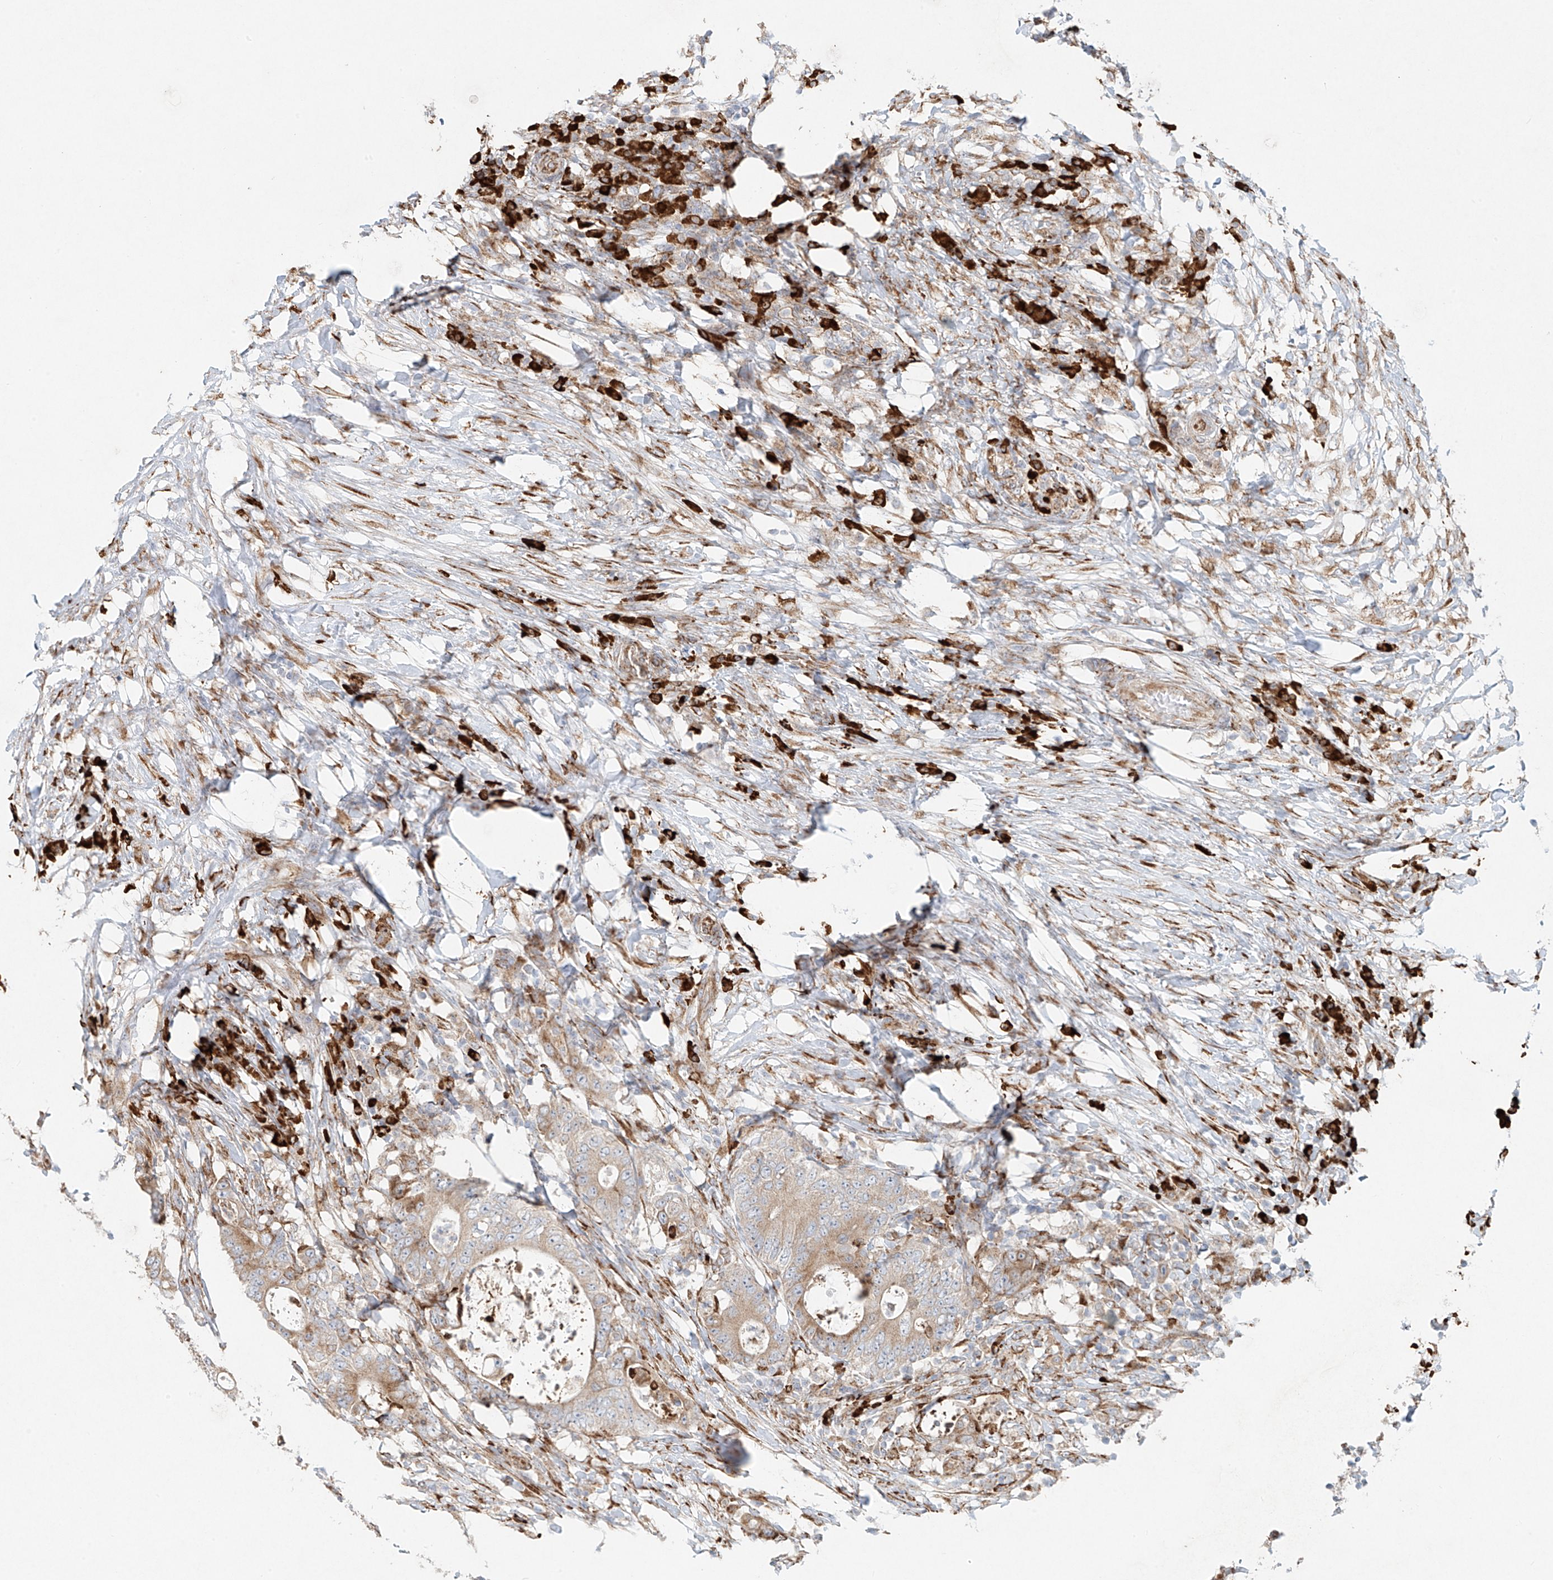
{"staining": {"intensity": "weak", "quantity": "25%-75%", "location": "cytoplasmic/membranous"}, "tissue": "colorectal cancer", "cell_type": "Tumor cells", "image_type": "cancer", "snomed": [{"axis": "morphology", "description": "Adenocarcinoma, NOS"}, {"axis": "topography", "description": "Colon"}], "caption": "Tumor cells reveal low levels of weak cytoplasmic/membranous positivity in about 25%-75% of cells in colorectal cancer. The staining was performed using DAB (3,3'-diaminobenzidine), with brown indicating positive protein expression. Nuclei are stained blue with hematoxylin.", "gene": "EIPR1", "patient": {"sex": "male", "age": 83}}